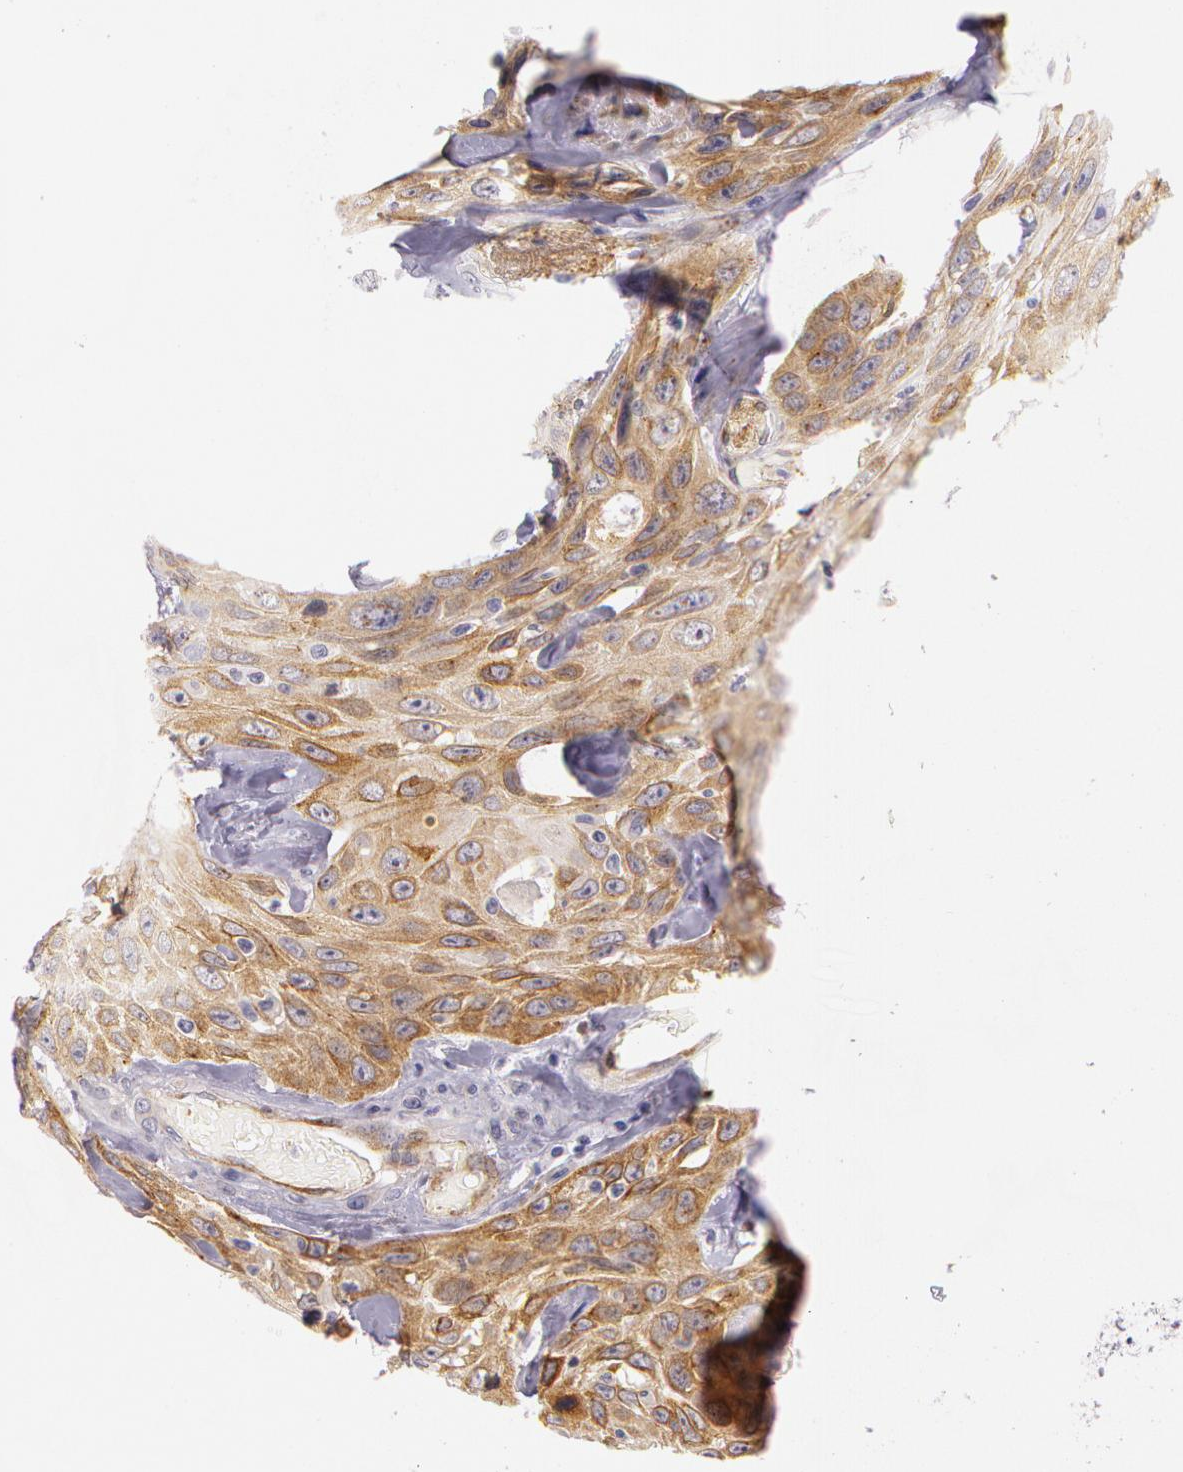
{"staining": {"intensity": "moderate", "quantity": ">75%", "location": "cytoplasmic/membranous"}, "tissue": "urothelial cancer", "cell_type": "Tumor cells", "image_type": "cancer", "snomed": [{"axis": "morphology", "description": "Urothelial carcinoma, High grade"}, {"axis": "topography", "description": "Urinary bladder"}], "caption": "Protein expression analysis of urothelial cancer reveals moderate cytoplasmic/membranous expression in approximately >75% of tumor cells.", "gene": "APP", "patient": {"sex": "female", "age": 84}}